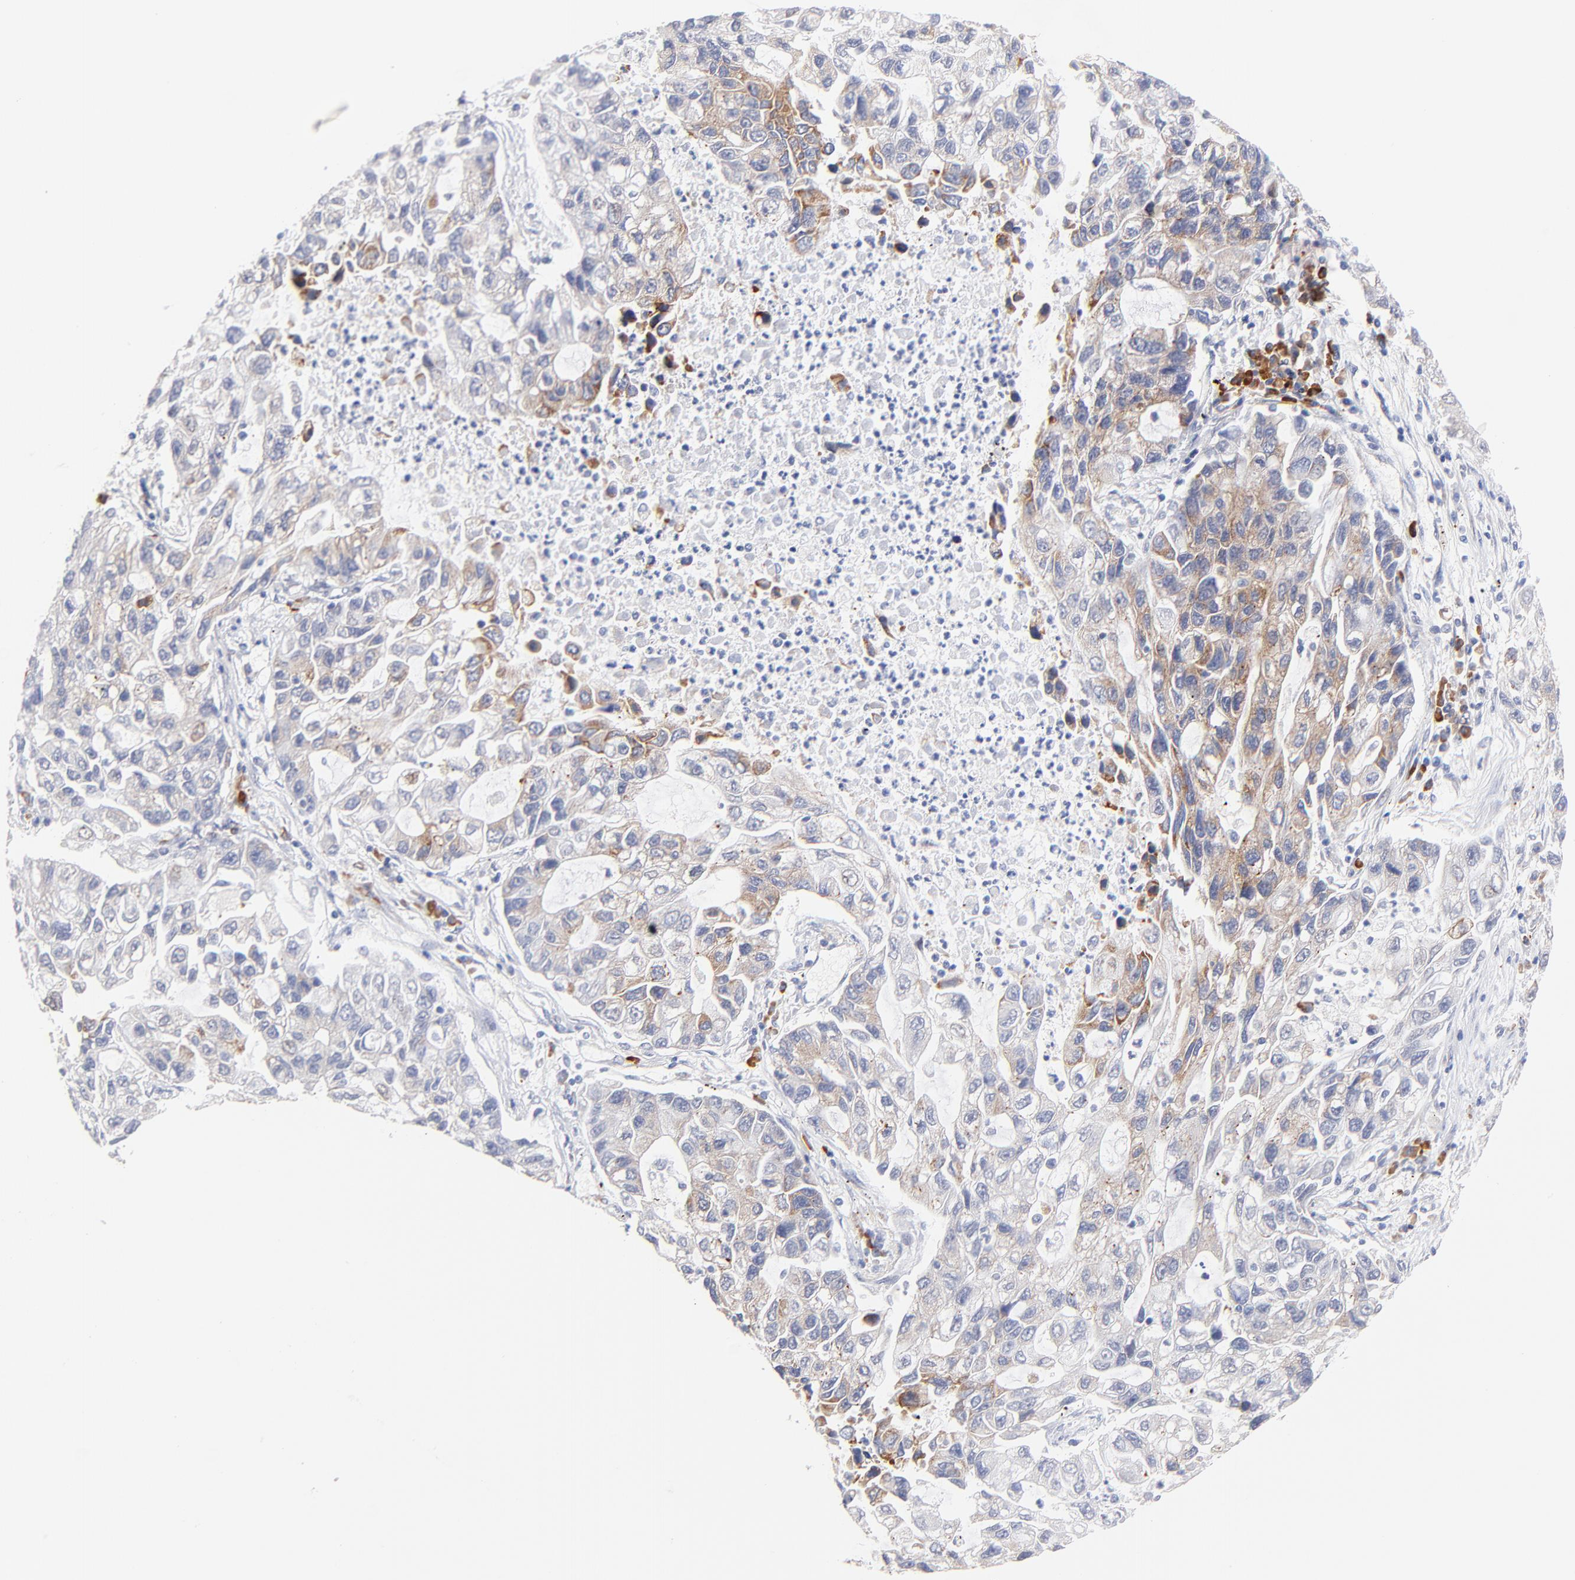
{"staining": {"intensity": "weak", "quantity": "25%-75%", "location": "cytoplasmic/membranous"}, "tissue": "lung cancer", "cell_type": "Tumor cells", "image_type": "cancer", "snomed": [{"axis": "morphology", "description": "Adenocarcinoma, NOS"}, {"axis": "topography", "description": "Lung"}], "caption": "Lung cancer (adenocarcinoma) stained for a protein exhibits weak cytoplasmic/membranous positivity in tumor cells.", "gene": "AFF2", "patient": {"sex": "female", "age": 51}}